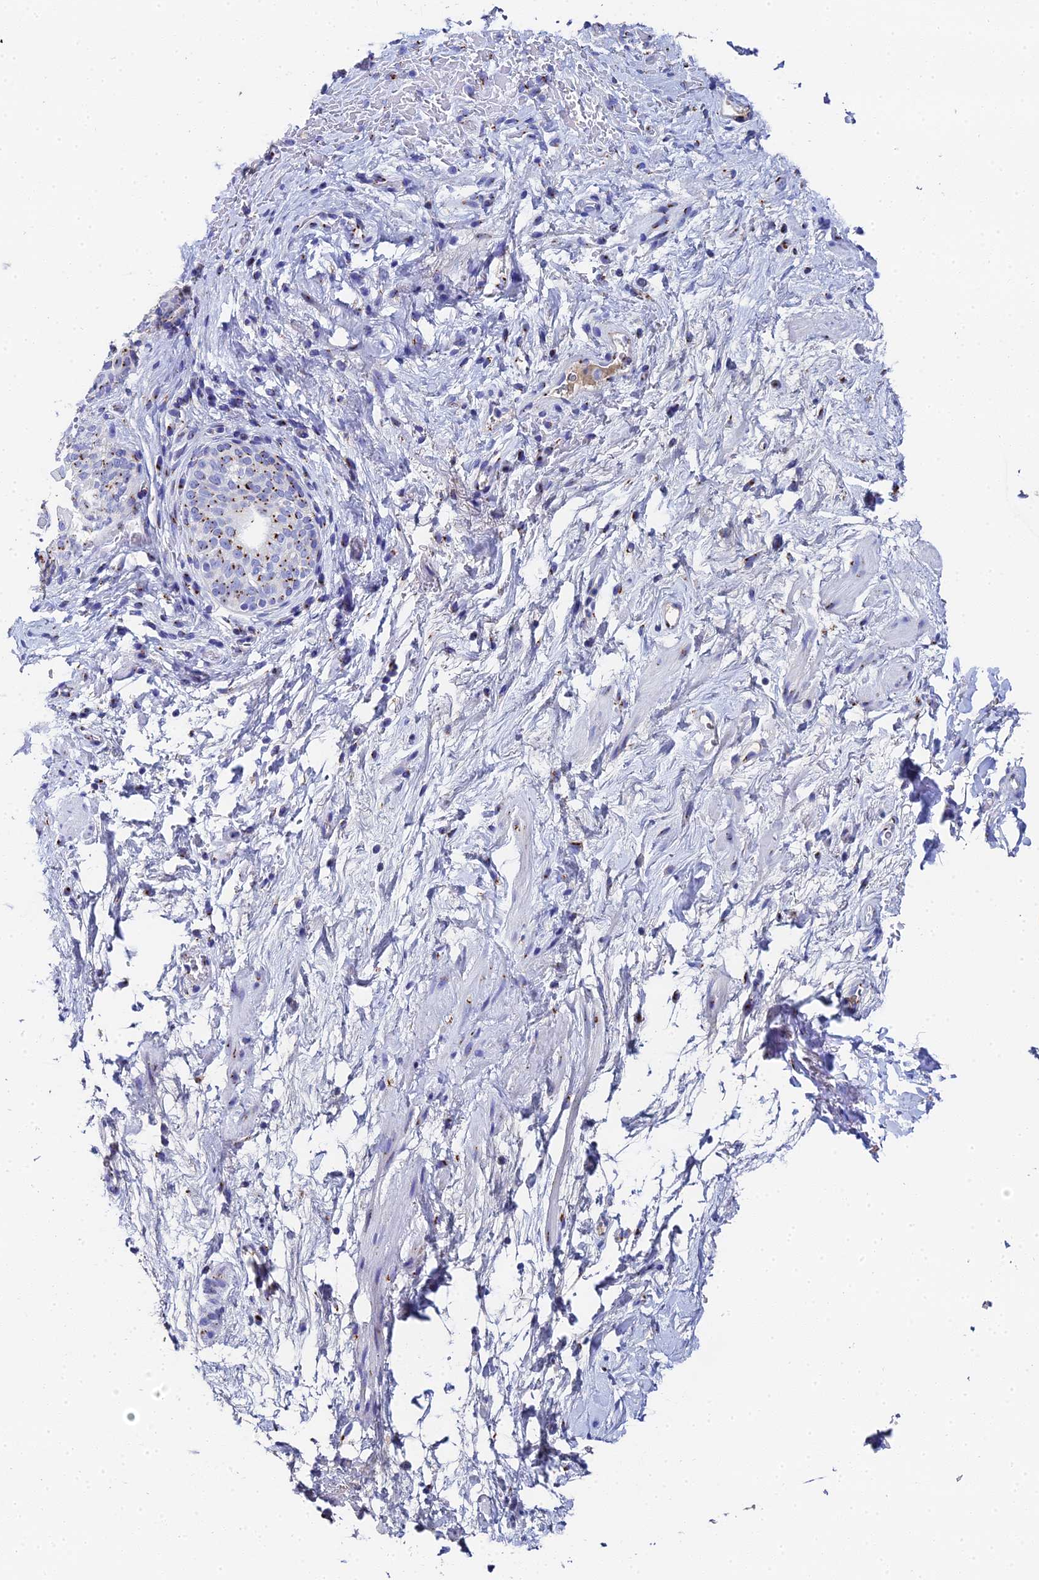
{"staining": {"intensity": "moderate", "quantity": "<25%", "location": "cytoplasmic/membranous"}, "tissue": "smooth muscle", "cell_type": "Smooth muscle cells", "image_type": "normal", "snomed": [{"axis": "morphology", "description": "Normal tissue, NOS"}, {"axis": "topography", "description": "Smooth muscle"}, {"axis": "topography", "description": "Peripheral nerve tissue"}], "caption": "IHC histopathology image of normal human smooth muscle stained for a protein (brown), which reveals low levels of moderate cytoplasmic/membranous positivity in approximately <25% of smooth muscle cells.", "gene": "ENSG00000268674", "patient": {"sex": "male", "age": 69}}